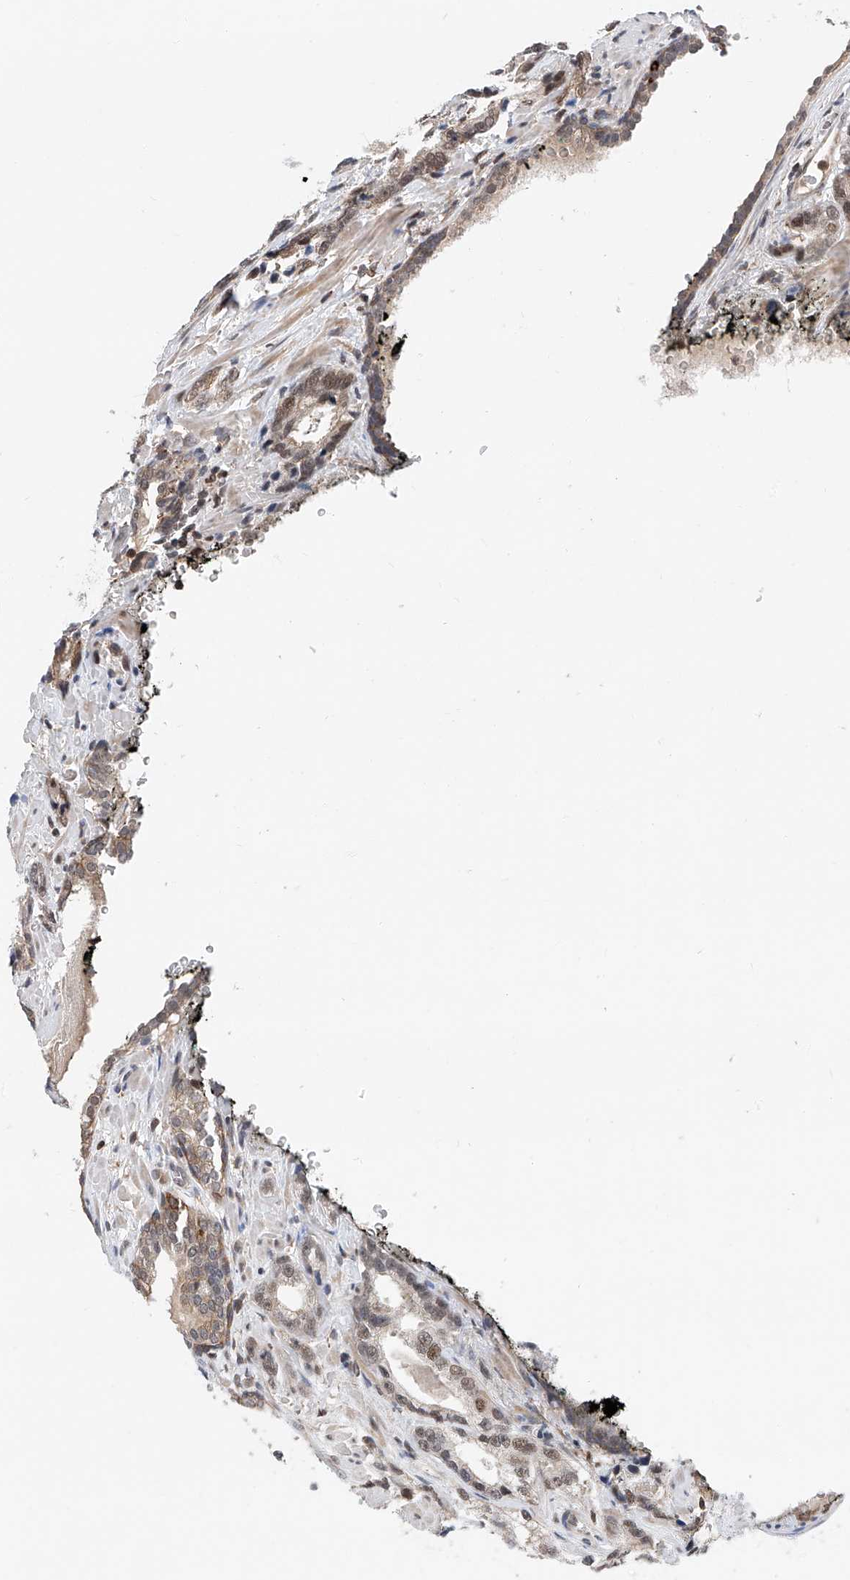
{"staining": {"intensity": "moderate", "quantity": ">75%", "location": "nuclear"}, "tissue": "prostate cancer", "cell_type": "Tumor cells", "image_type": "cancer", "snomed": [{"axis": "morphology", "description": "Adenocarcinoma, High grade"}, {"axis": "topography", "description": "Prostate"}], "caption": "Immunohistochemical staining of human prostate cancer displays moderate nuclear protein staining in approximately >75% of tumor cells.", "gene": "SNRNP200", "patient": {"sex": "male", "age": 62}}